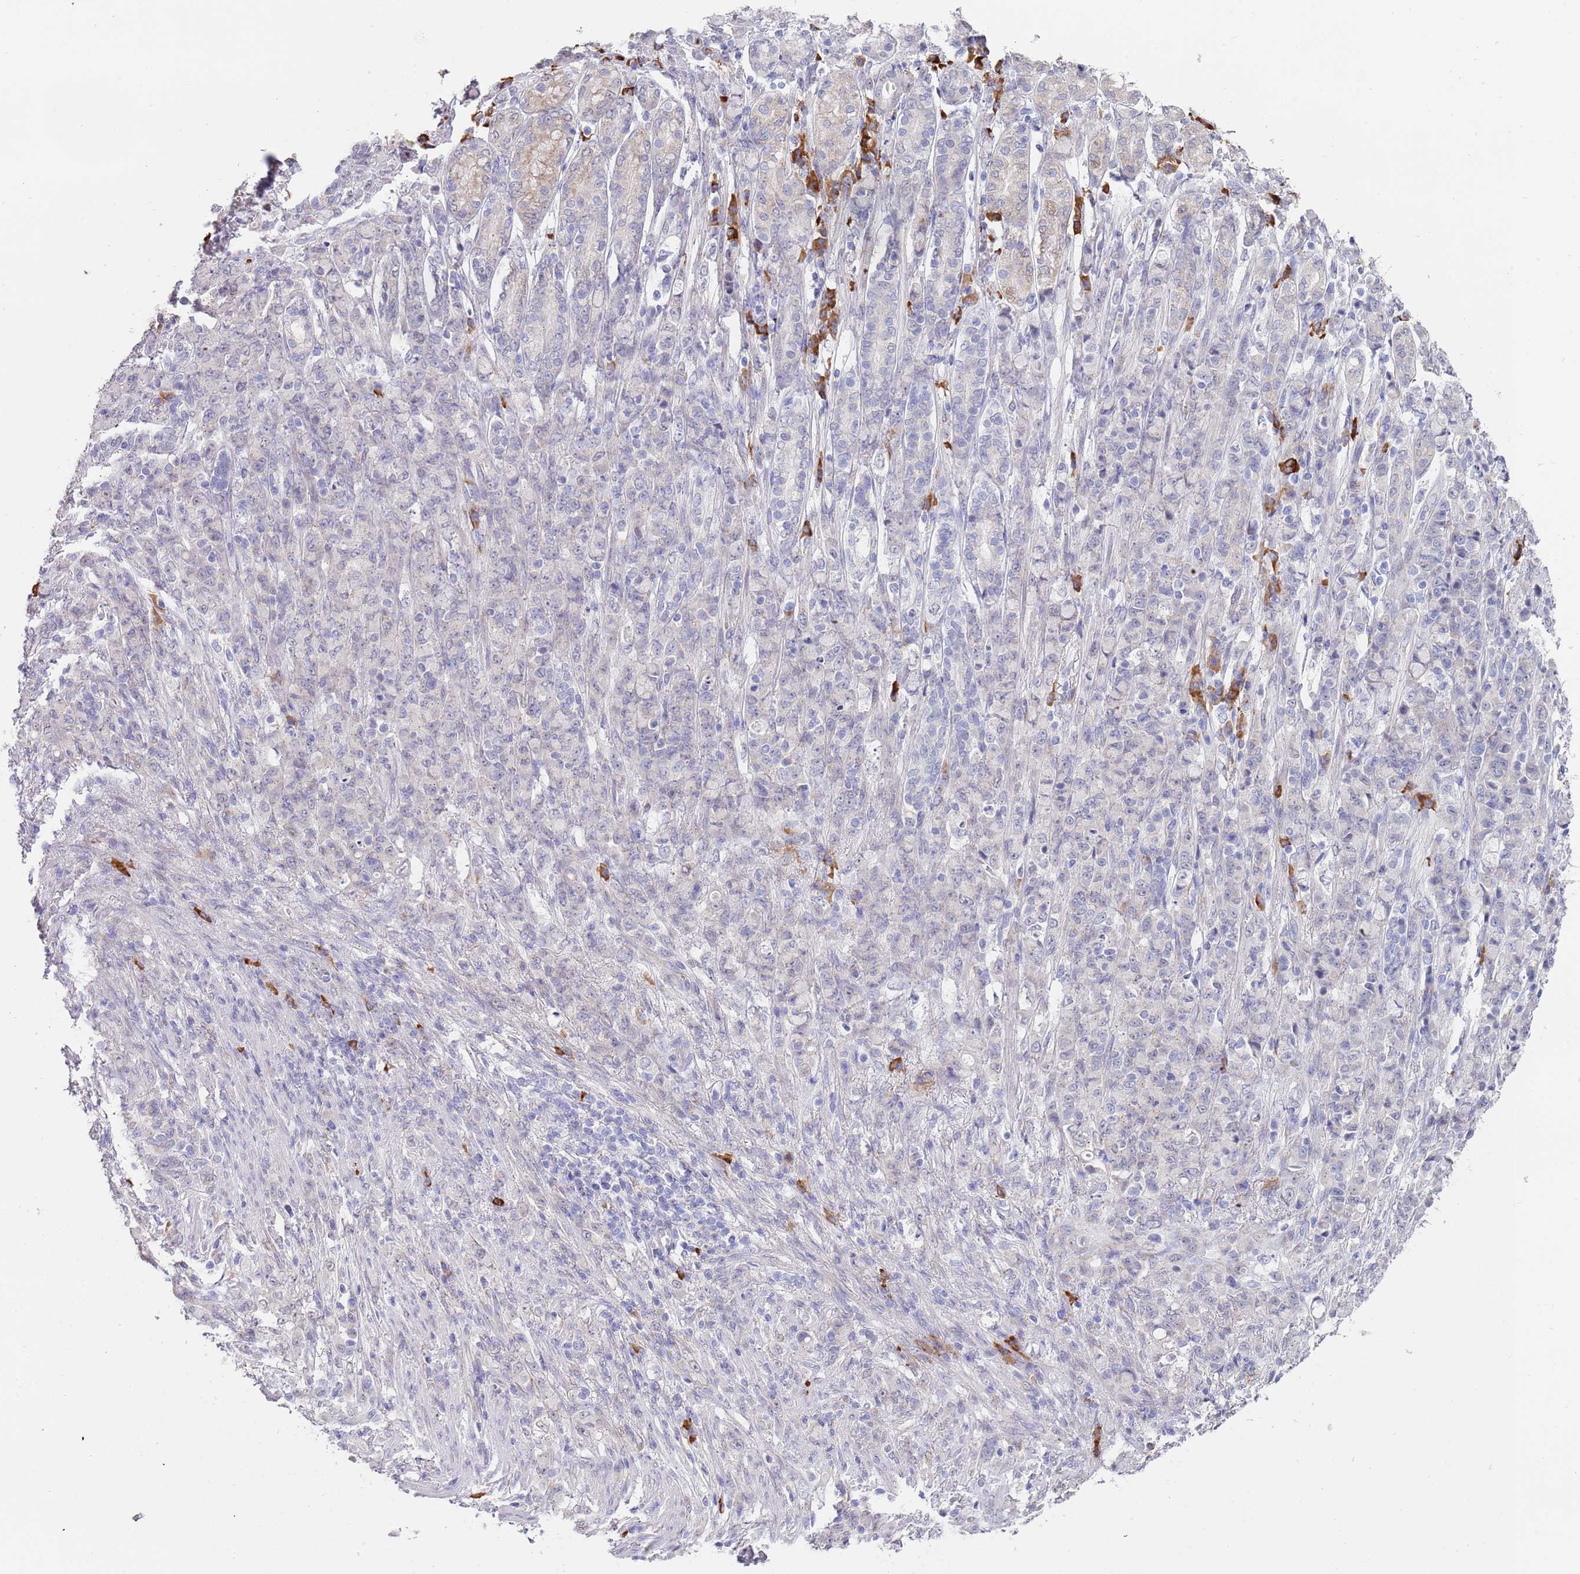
{"staining": {"intensity": "negative", "quantity": "none", "location": "none"}, "tissue": "stomach cancer", "cell_type": "Tumor cells", "image_type": "cancer", "snomed": [{"axis": "morphology", "description": "Adenocarcinoma, NOS"}, {"axis": "topography", "description": "Stomach"}], "caption": "This is an immunohistochemistry (IHC) histopathology image of human stomach cancer (adenocarcinoma). There is no staining in tumor cells.", "gene": "TNRC6C", "patient": {"sex": "female", "age": 79}}